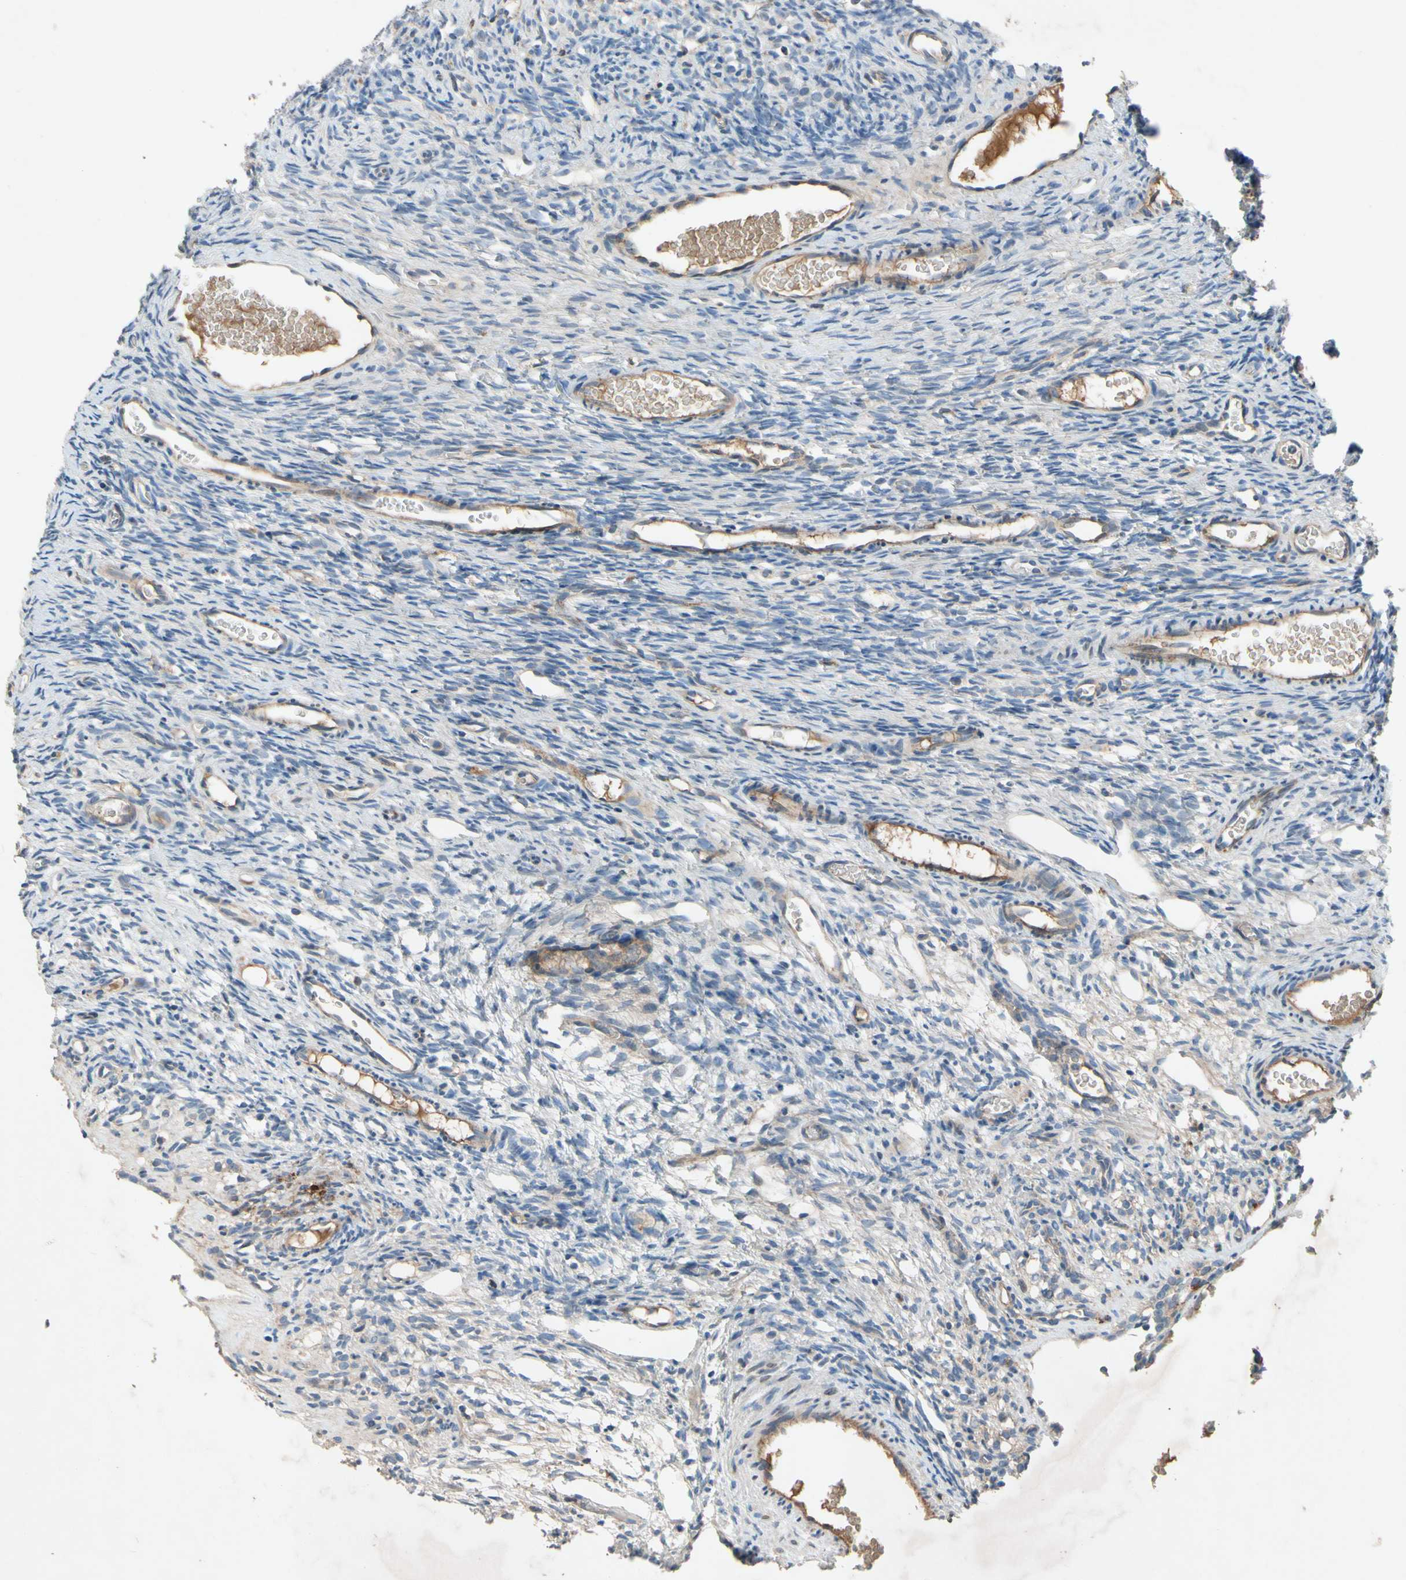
{"staining": {"intensity": "negative", "quantity": "none", "location": "none"}, "tissue": "ovary", "cell_type": "Ovarian stroma cells", "image_type": "normal", "snomed": [{"axis": "morphology", "description": "Normal tissue, NOS"}, {"axis": "topography", "description": "Ovary"}], "caption": "Immunohistochemistry of unremarkable ovary reveals no expression in ovarian stroma cells.", "gene": "NDFIP2", "patient": {"sex": "female", "age": 35}}